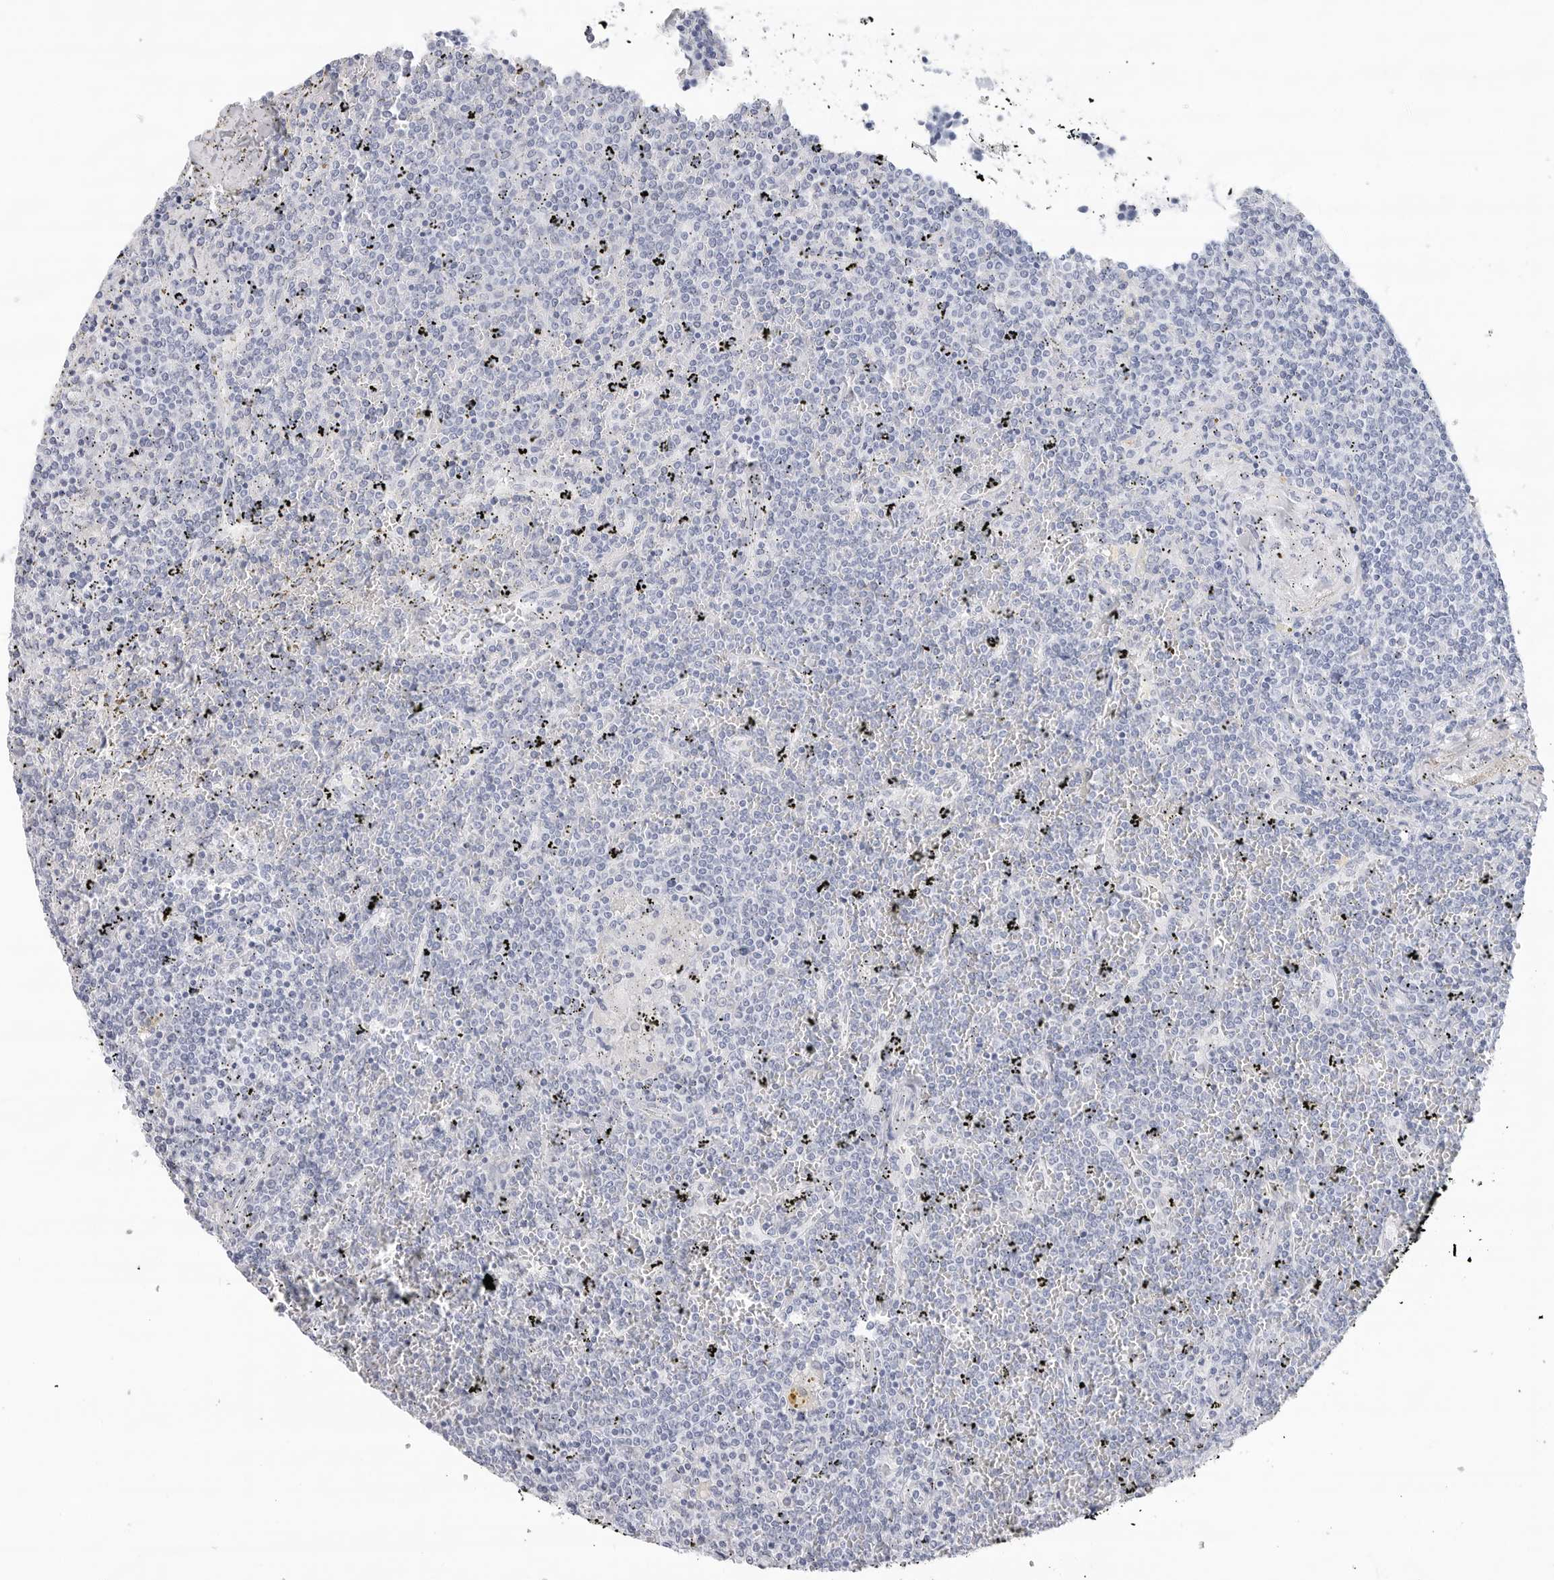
{"staining": {"intensity": "negative", "quantity": "none", "location": "none"}, "tissue": "lymphoma", "cell_type": "Tumor cells", "image_type": "cancer", "snomed": [{"axis": "morphology", "description": "Malignant lymphoma, non-Hodgkin's type, Low grade"}, {"axis": "topography", "description": "Spleen"}], "caption": "Protein analysis of low-grade malignant lymphoma, non-Hodgkin's type exhibits no significant staining in tumor cells.", "gene": "SLC19A1", "patient": {"sex": "female", "age": 19}}